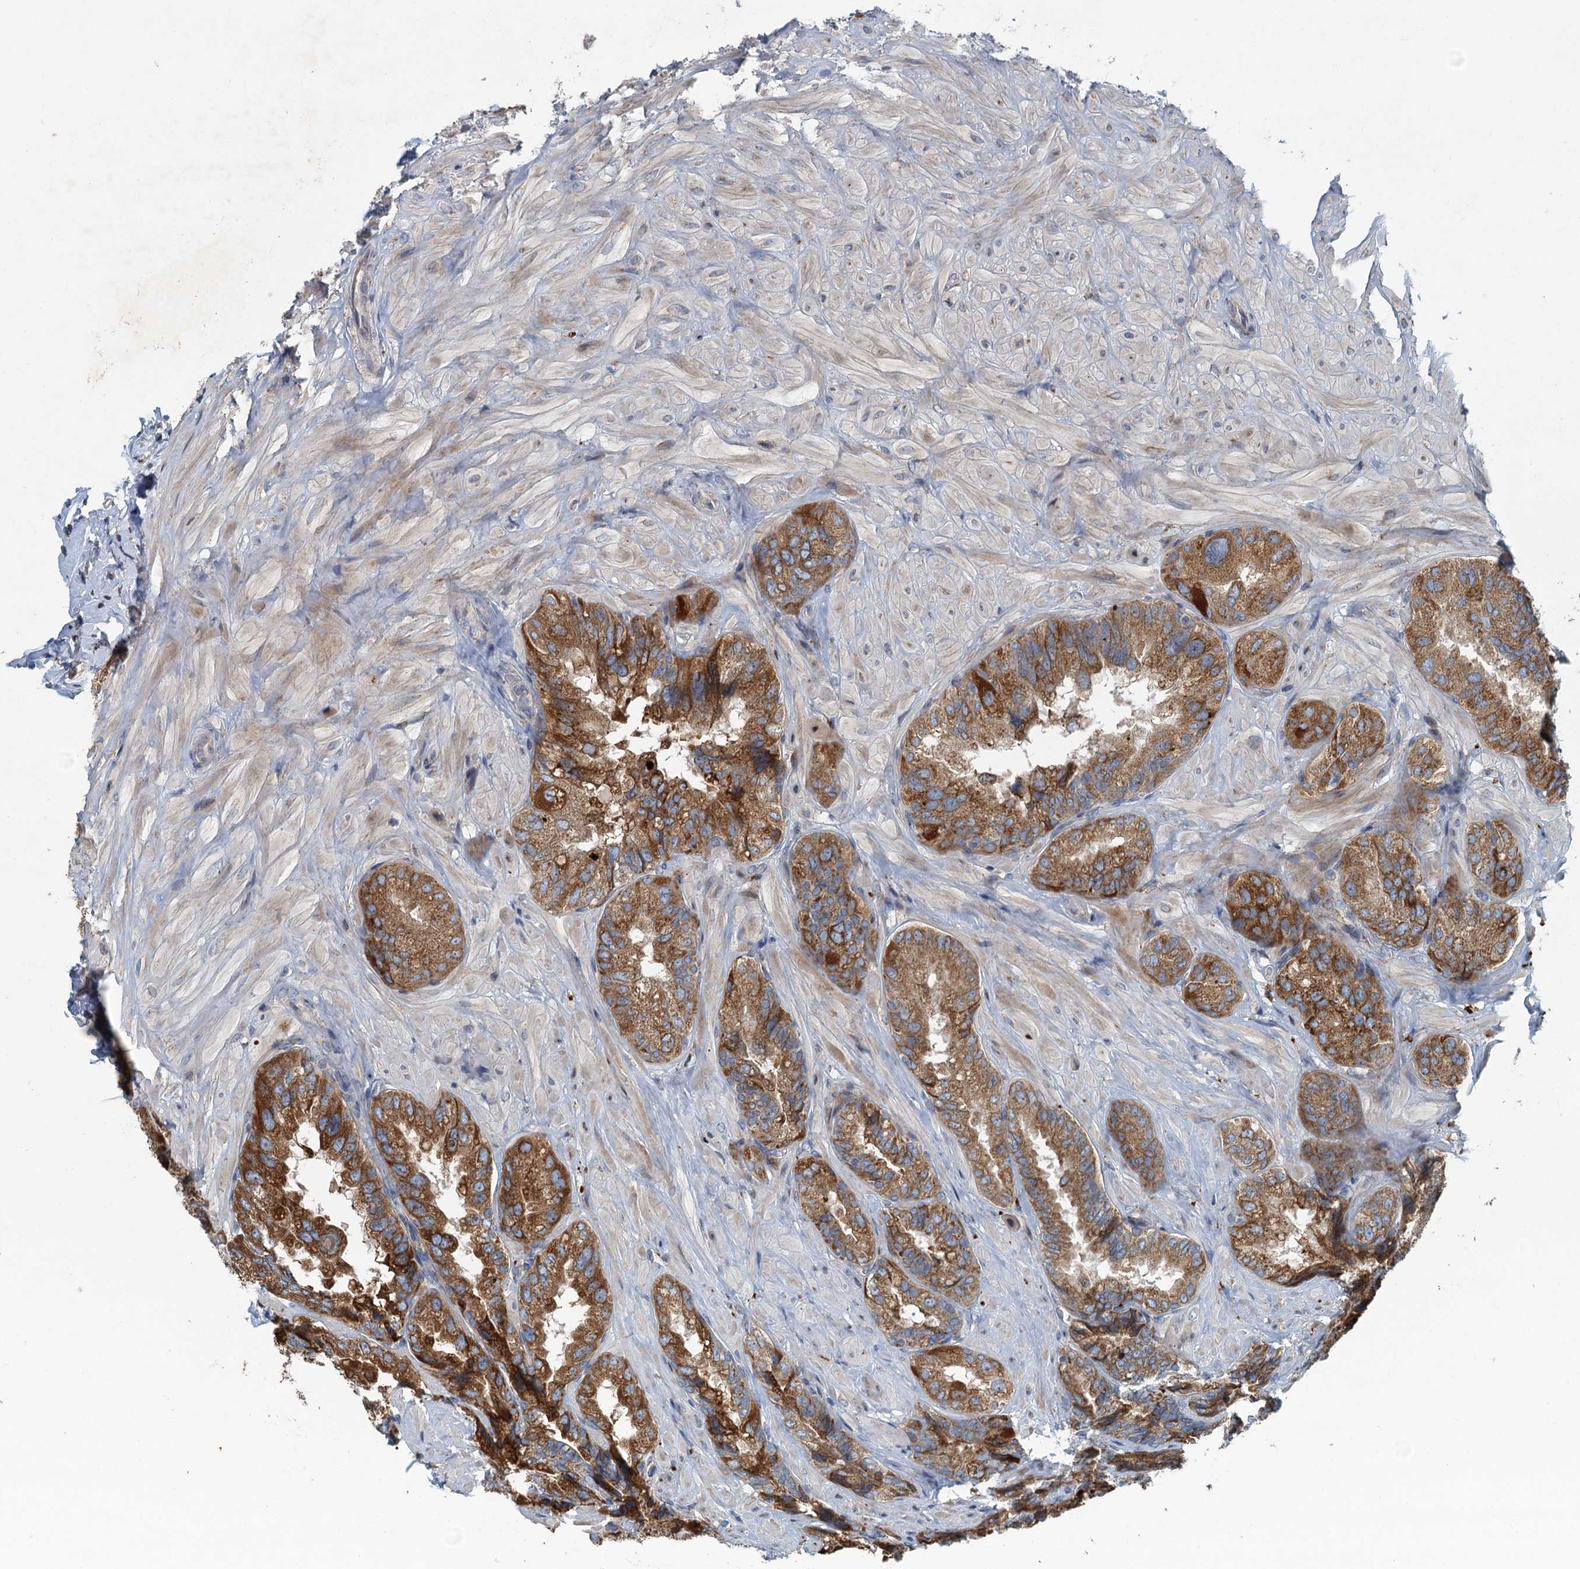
{"staining": {"intensity": "moderate", "quantity": ">75%", "location": "cytoplasmic/membranous"}, "tissue": "seminal vesicle", "cell_type": "Glandular cells", "image_type": "normal", "snomed": [{"axis": "morphology", "description": "Normal tissue, NOS"}, {"axis": "topography", "description": "Prostate and seminal vesicle, NOS"}, {"axis": "topography", "description": "Prostate"}, {"axis": "topography", "description": "Seminal veicle"}], "caption": "High-magnification brightfield microscopy of benign seminal vesicle stained with DAB (brown) and counterstained with hematoxylin (blue). glandular cells exhibit moderate cytoplasmic/membranous staining is present in about>75% of cells.", "gene": "SPDYC", "patient": {"sex": "male", "age": 67}}